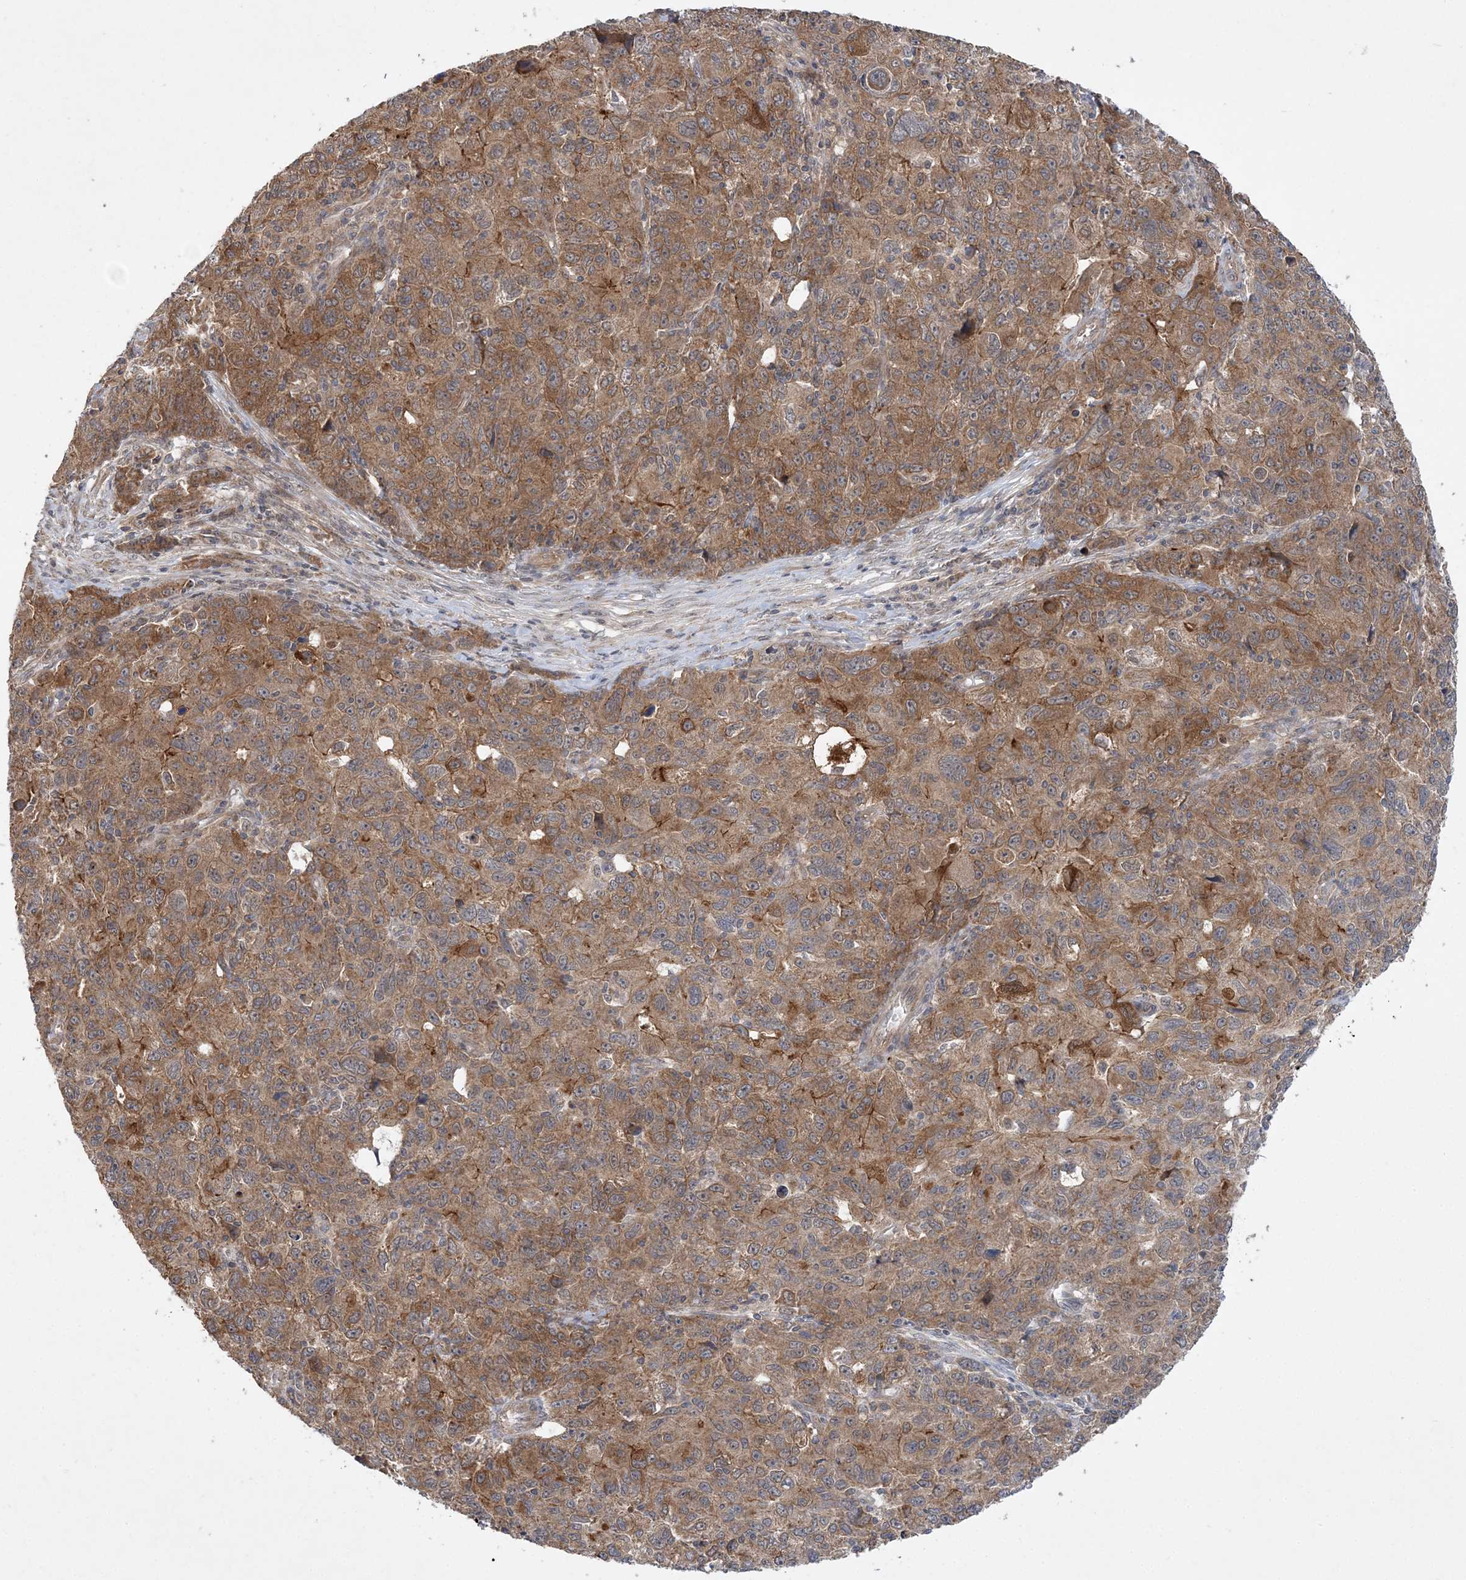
{"staining": {"intensity": "moderate", "quantity": ">75%", "location": "cytoplasmic/membranous"}, "tissue": "ovarian cancer", "cell_type": "Tumor cells", "image_type": "cancer", "snomed": [{"axis": "morphology", "description": "Carcinoma, endometroid"}, {"axis": "topography", "description": "Ovary"}], "caption": "Immunohistochemical staining of endometroid carcinoma (ovarian) reveals medium levels of moderate cytoplasmic/membranous expression in about >75% of tumor cells. (Stains: DAB in brown, nuclei in blue, Microscopy: brightfield microscopy at high magnification).", "gene": "MMADHC", "patient": {"sex": "female", "age": 42}}